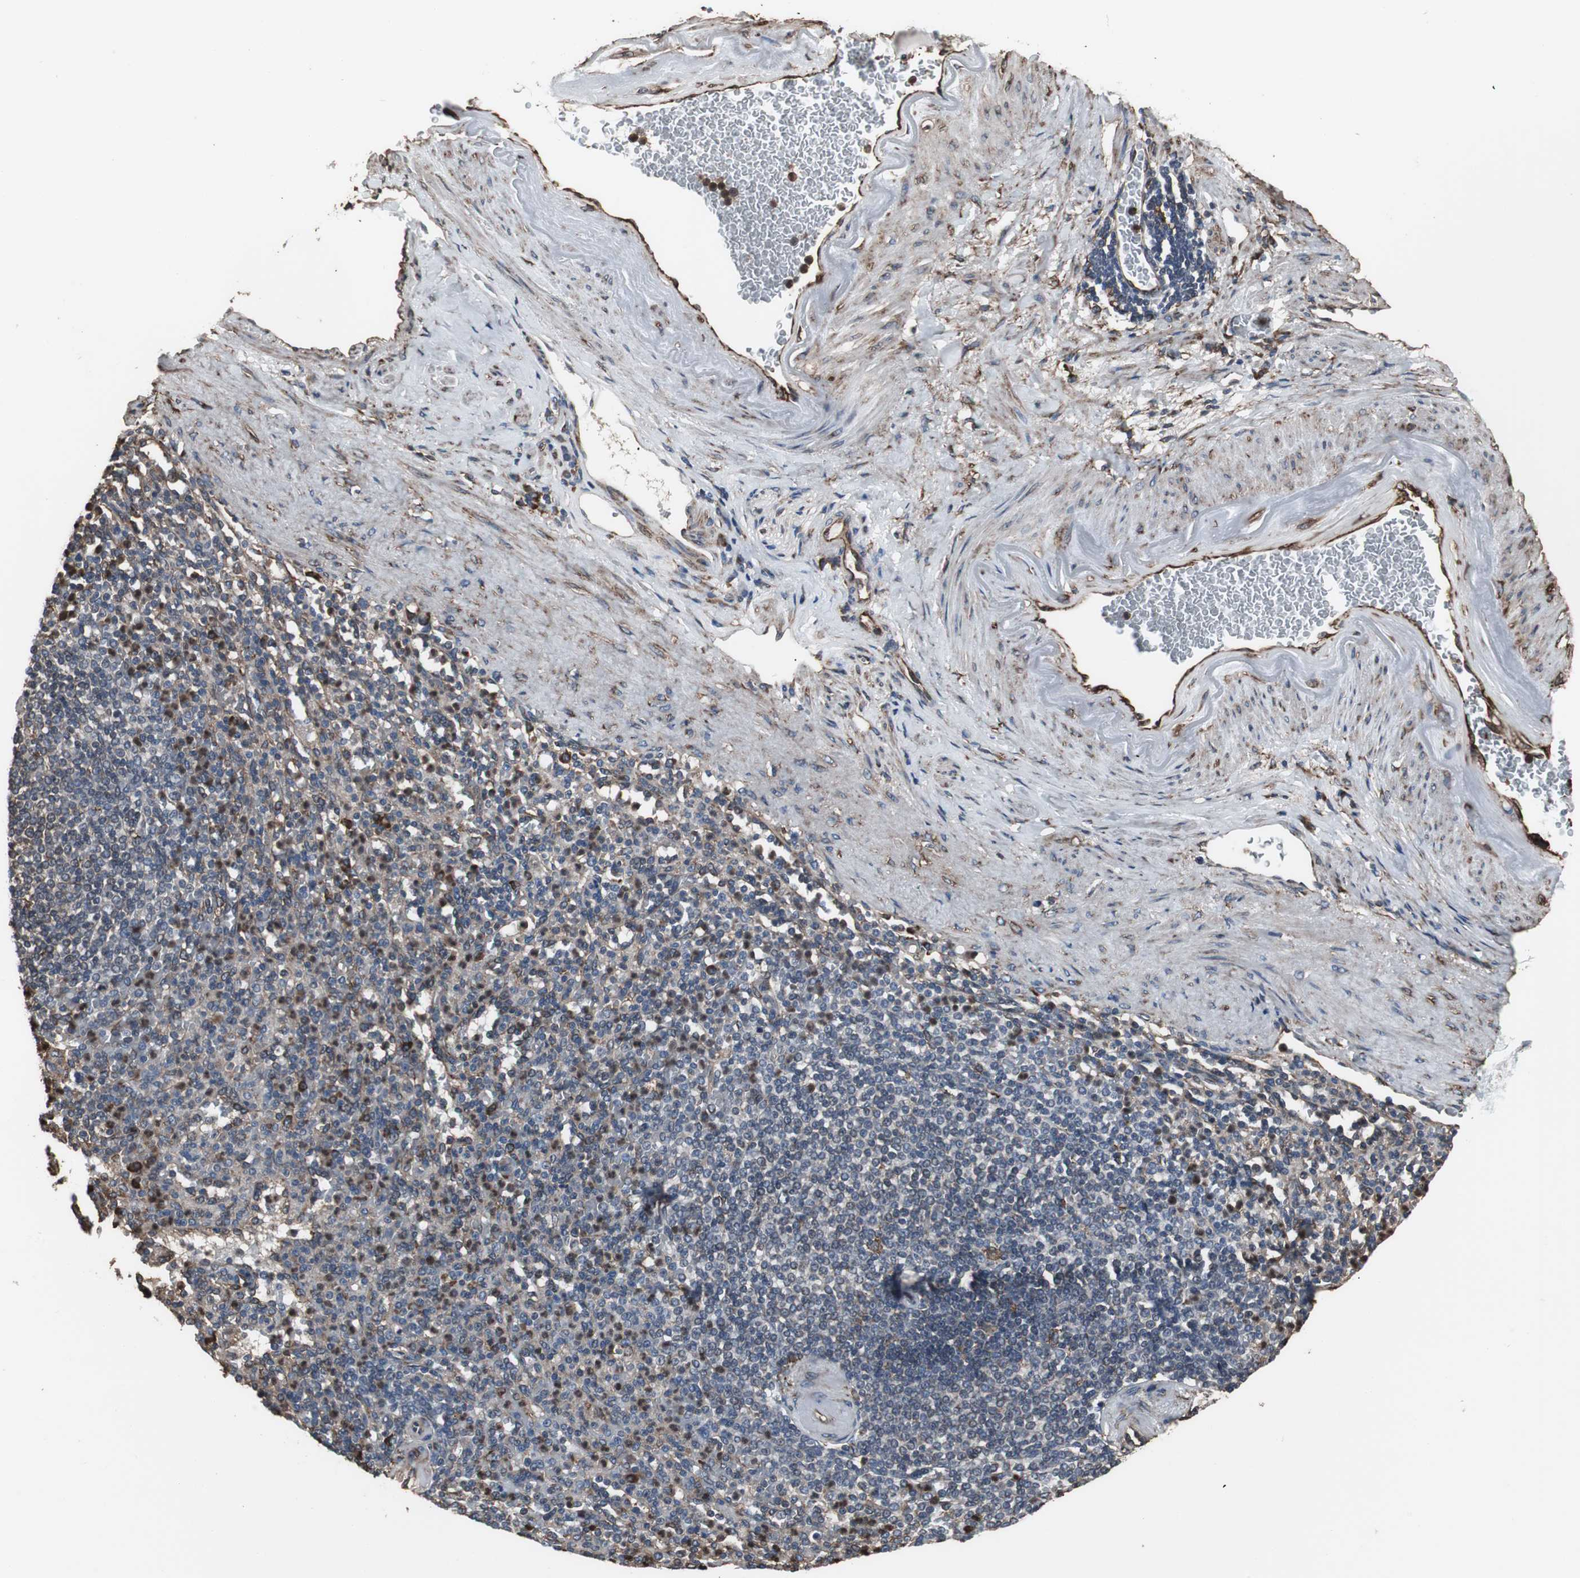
{"staining": {"intensity": "strong", "quantity": "25%-75%", "location": "cytoplasmic/membranous"}, "tissue": "spleen", "cell_type": "Cells in red pulp", "image_type": "normal", "snomed": [{"axis": "morphology", "description": "Normal tissue, NOS"}, {"axis": "topography", "description": "Spleen"}], "caption": "An immunohistochemistry (IHC) micrograph of normal tissue is shown. Protein staining in brown shows strong cytoplasmic/membranous positivity in spleen within cells in red pulp. (Stains: DAB (3,3'-diaminobenzidine) in brown, nuclei in blue, Microscopy: brightfield microscopy at high magnification).", "gene": "CALU", "patient": {"sex": "female", "age": 74}}